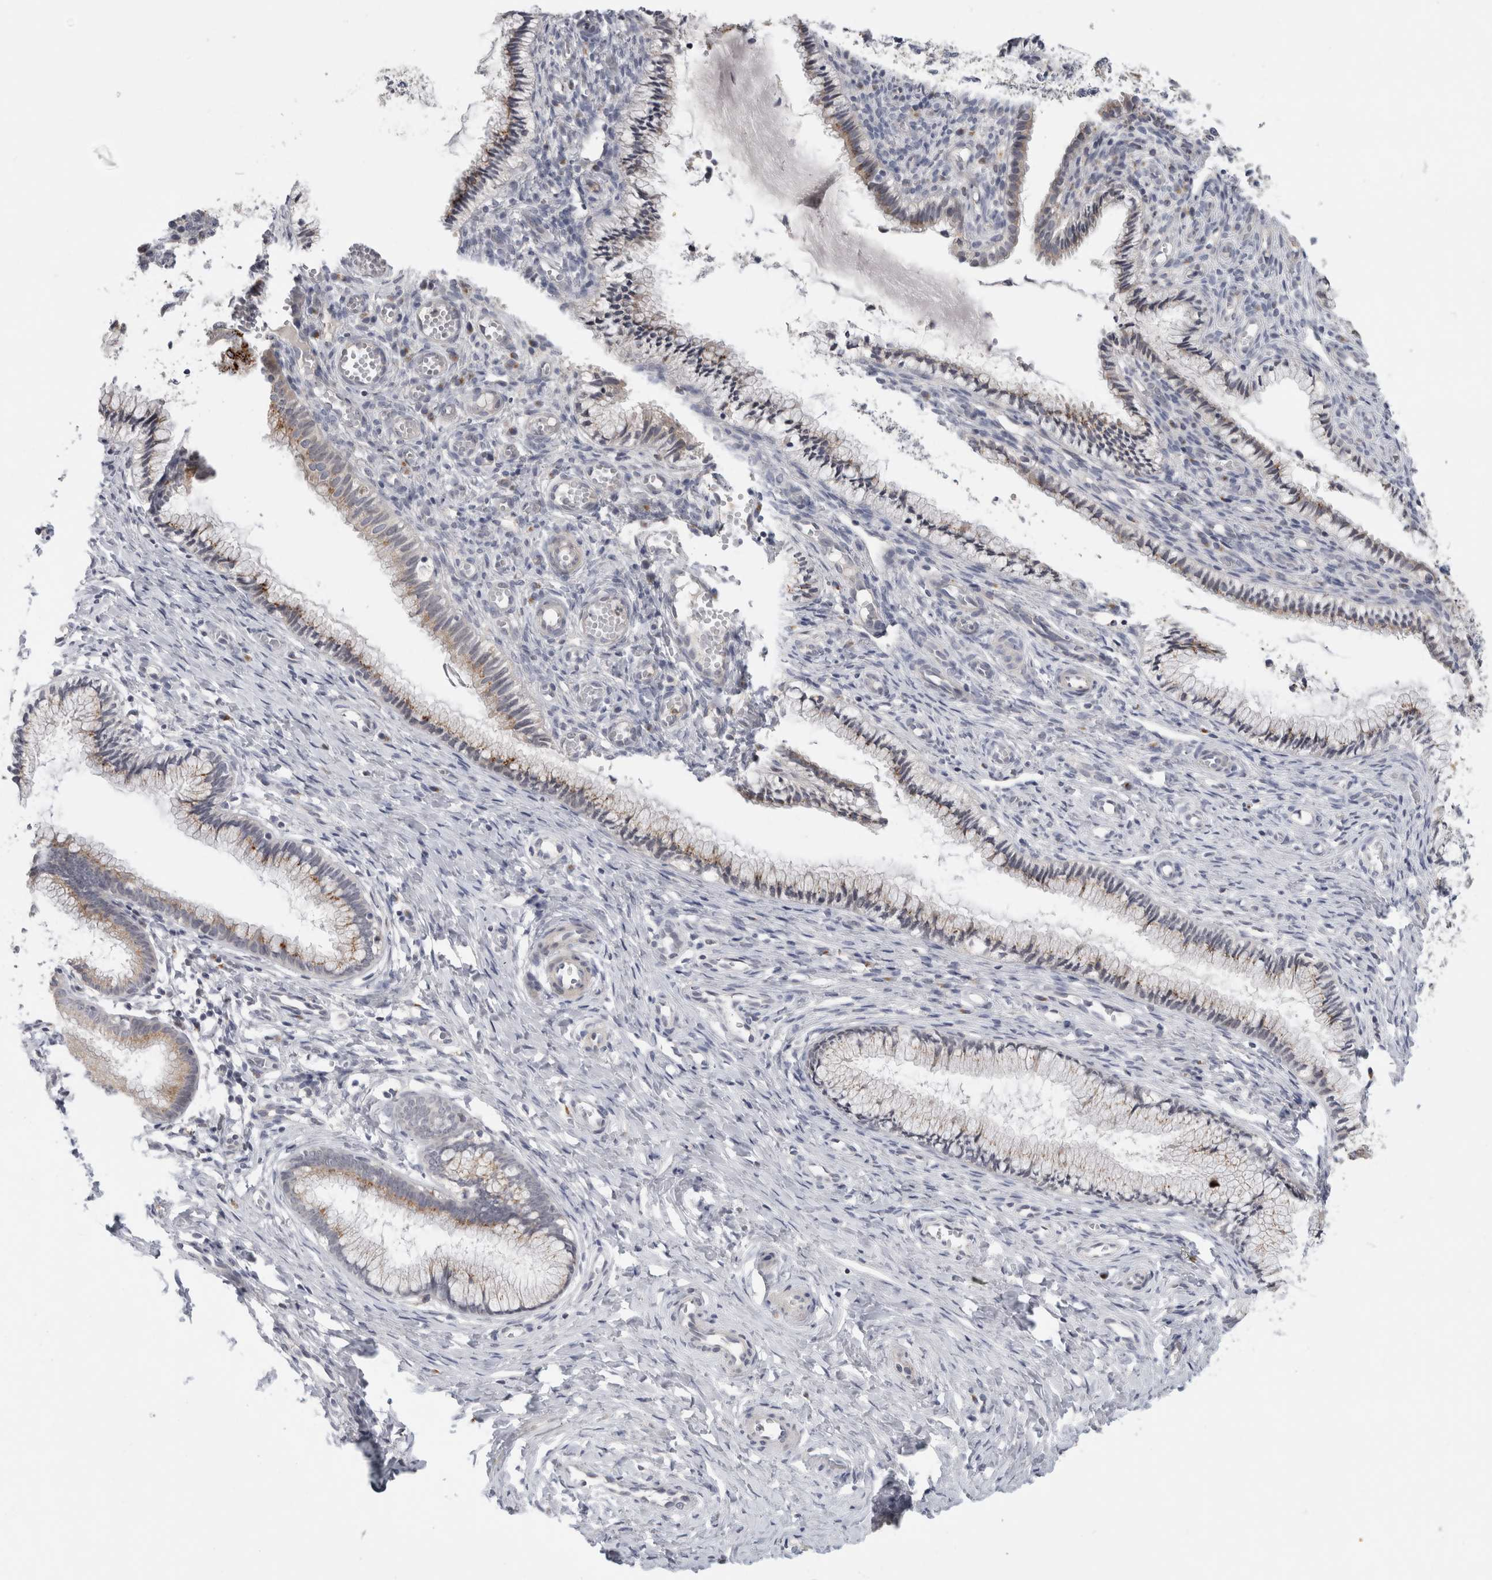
{"staining": {"intensity": "moderate", "quantity": "<25%", "location": "cytoplasmic/membranous"}, "tissue": "cervix", "cell_type": "Glandular cells", "image_type": "normal", "snomed": [{"axis": "morphology", "description": "Normal tissue, NOS"}, {"axis": "topography", "description": "Cervix"}], "caption": "Immunohistochemical staining of normal human cervix shows low levels of moderate cytoplasmic/membranous expression in approximately <25% of glandular cells. (Brightfield microscopy of DAB IHC at high magnification).", "gene": "MGAT1", "patient": {"sex": "female", "age": 27}}